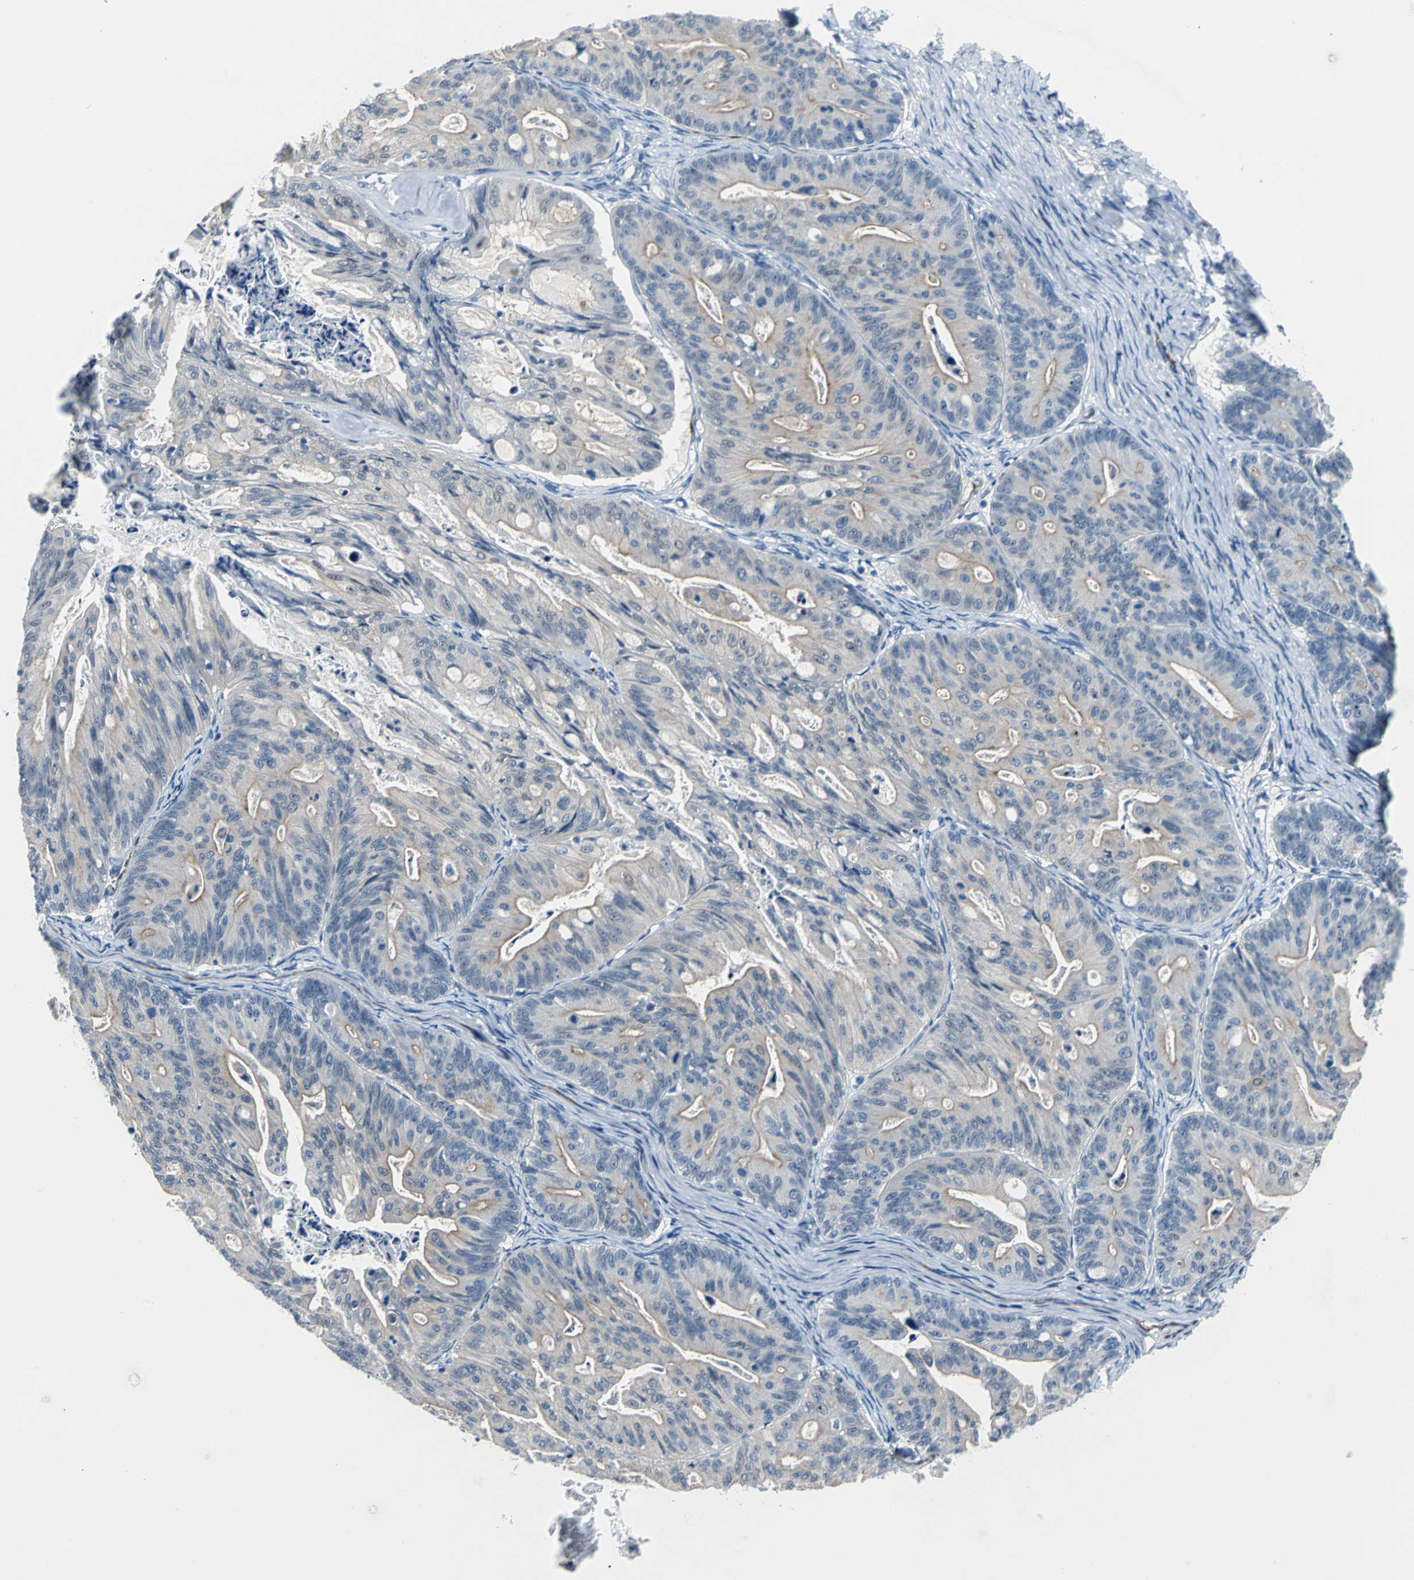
{"staining": {"intensity": "moderate", "quantity": "<25%", "location": "cytoplasmic/membranous"}, "tissue": "ovarian cancer", "cell_type": "Tumor cells", "image_type": "cancer", "snomed": [{"axis": "morphology", "description": "Cystadenocarcinoma, mucinous, NOS"}, {"axis": "topography", "description": "Ovary"}], "caption": "Ovarian cancer was stained to show a protein in brown. There is low levels of moderate cytoplasmic/membranous expression in about <25% of tumor cells.", "gene": "SELP", "patient": {"sex": "female", "age": 36}}